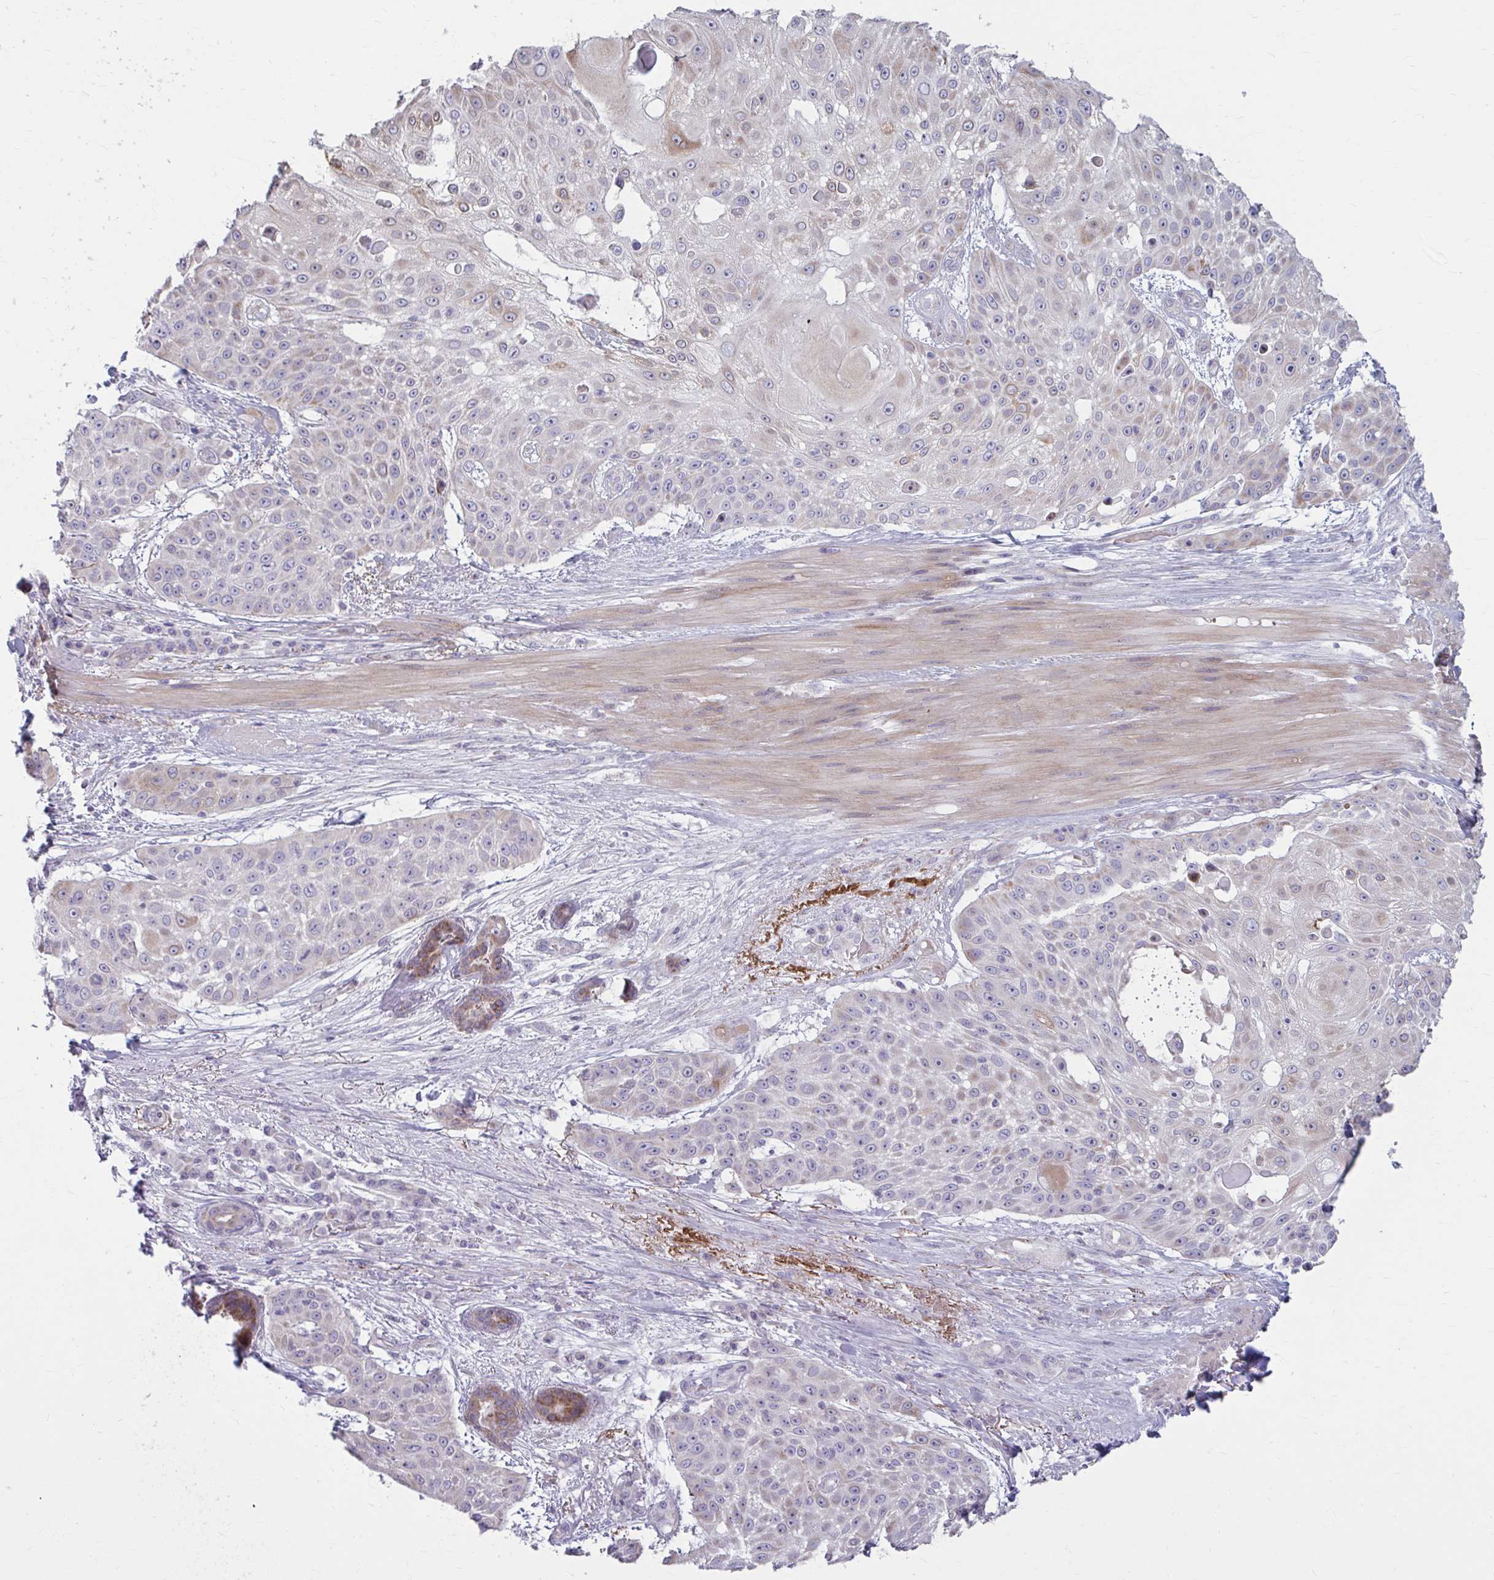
{"staining": {"intensity": "weak", "quantity": "25%-75%", "location": "cytoplasmic/membranous"}, "tissue": "skin cancer", "cell_type": "Tumor cells", "image_type": "cancer", "snomed": [{"axis": "morphology", "description": "Squamous cell carcinoma, NOS"}, {"axis": "topography", "description": "Skin"}], "caption": "This micrograph demonstrates skin cancer stained with immunohistochemistry to label a protein in brown. The cytoplasmic/membranous of tumor cells show weak positivity for the protein. Nuclei are counter-stained blue.", "gene": "MSMO1", "patient": {"sex": "female", "age": 86}}